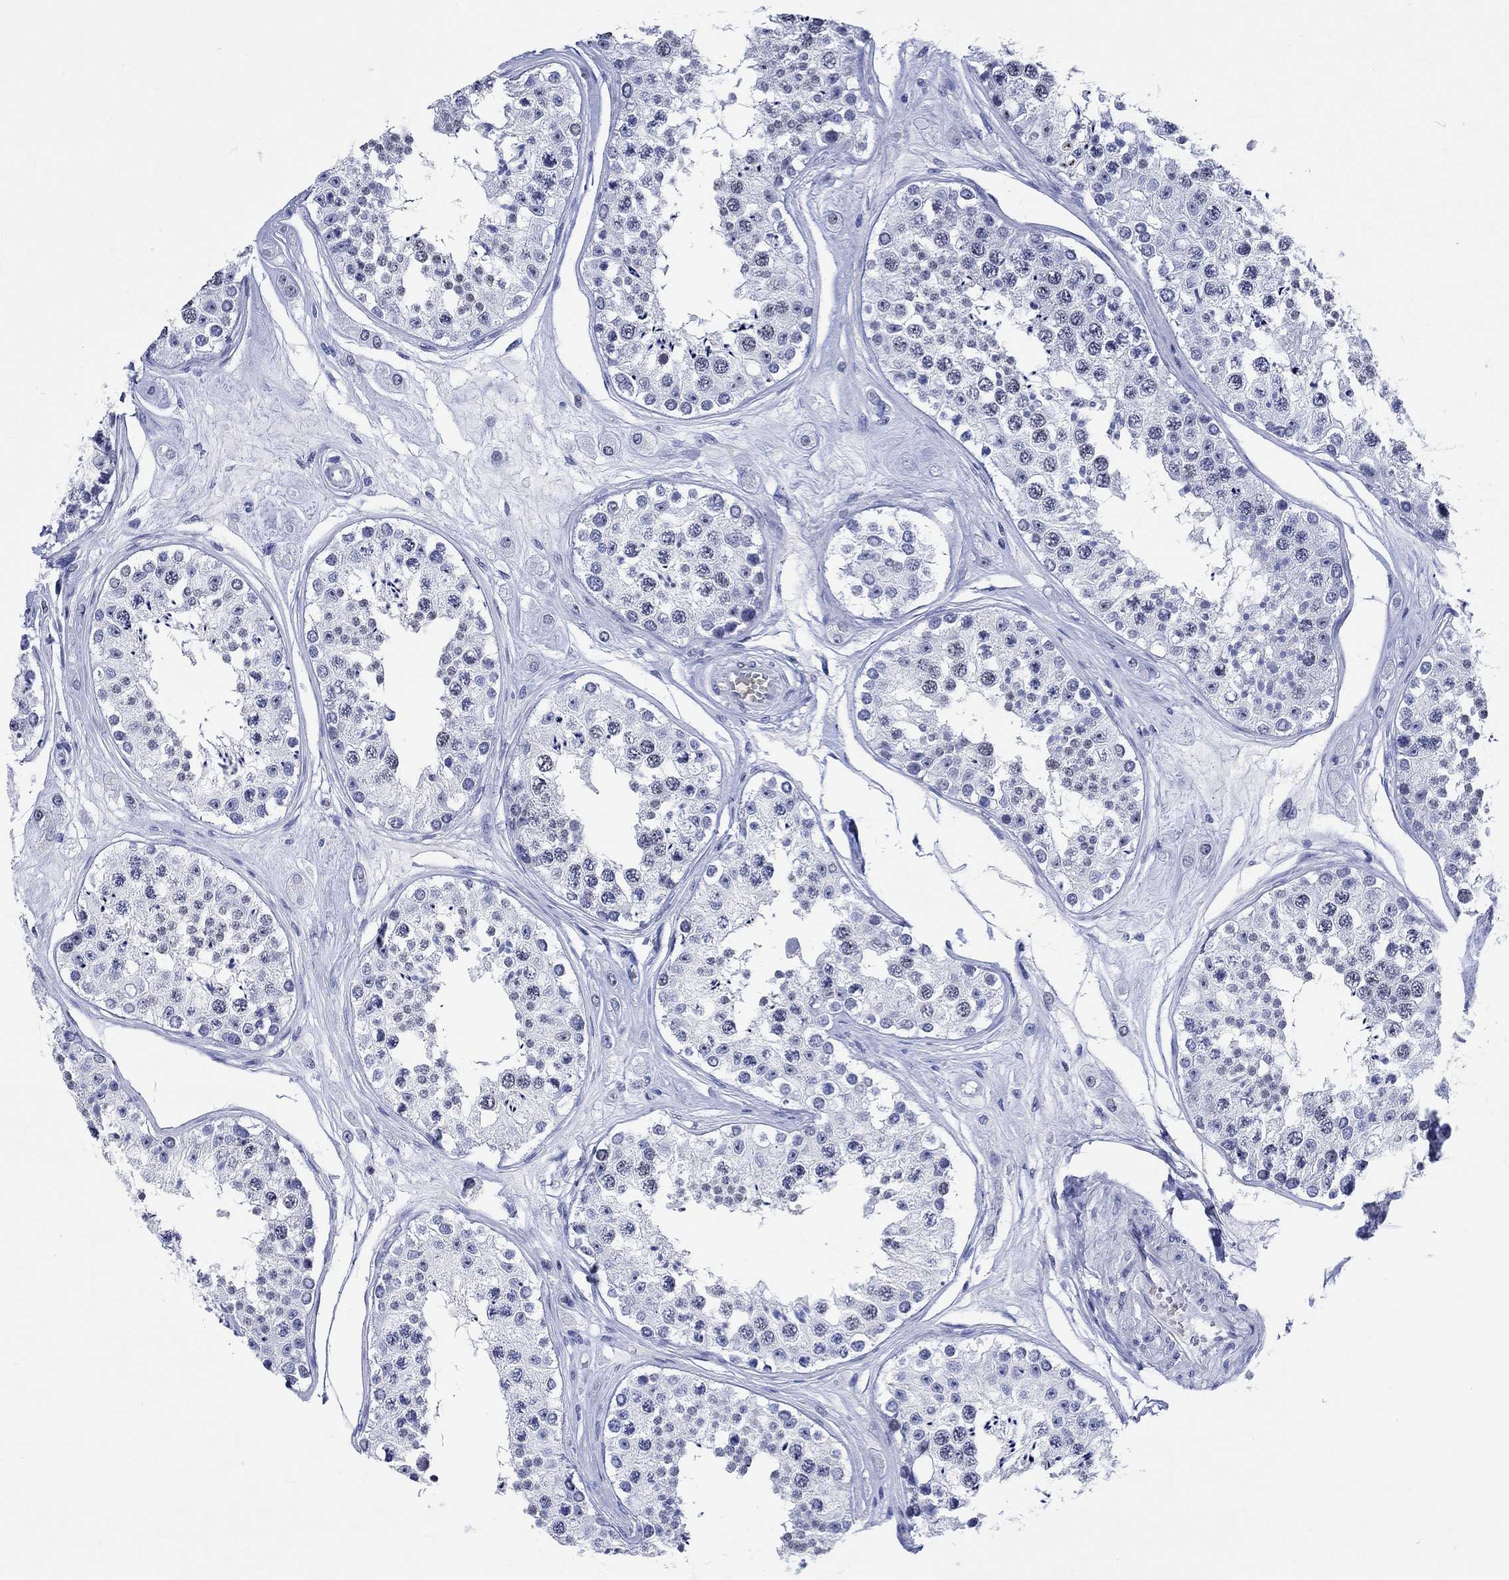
{"staining": {"intensity": "strong", "quantity": "<25%", "location": "nuclear"}, "tissue": "testis", "cell_type": "Cells in seminiferous ducts", "image_type": "normal", "snomed": [{"axis": "morphology", "description": "Normal tissue, NOS"}, {"axis": "topography", "description": "Testis"}], "caption": "This is an image of immunohistochemistry (IHC) staining of benign testis, which shows strong staining in the nuclear of cells in seminiferous ducts.", "gene": "ZNF446", "patient": {"sex": "male", "age": 25}}